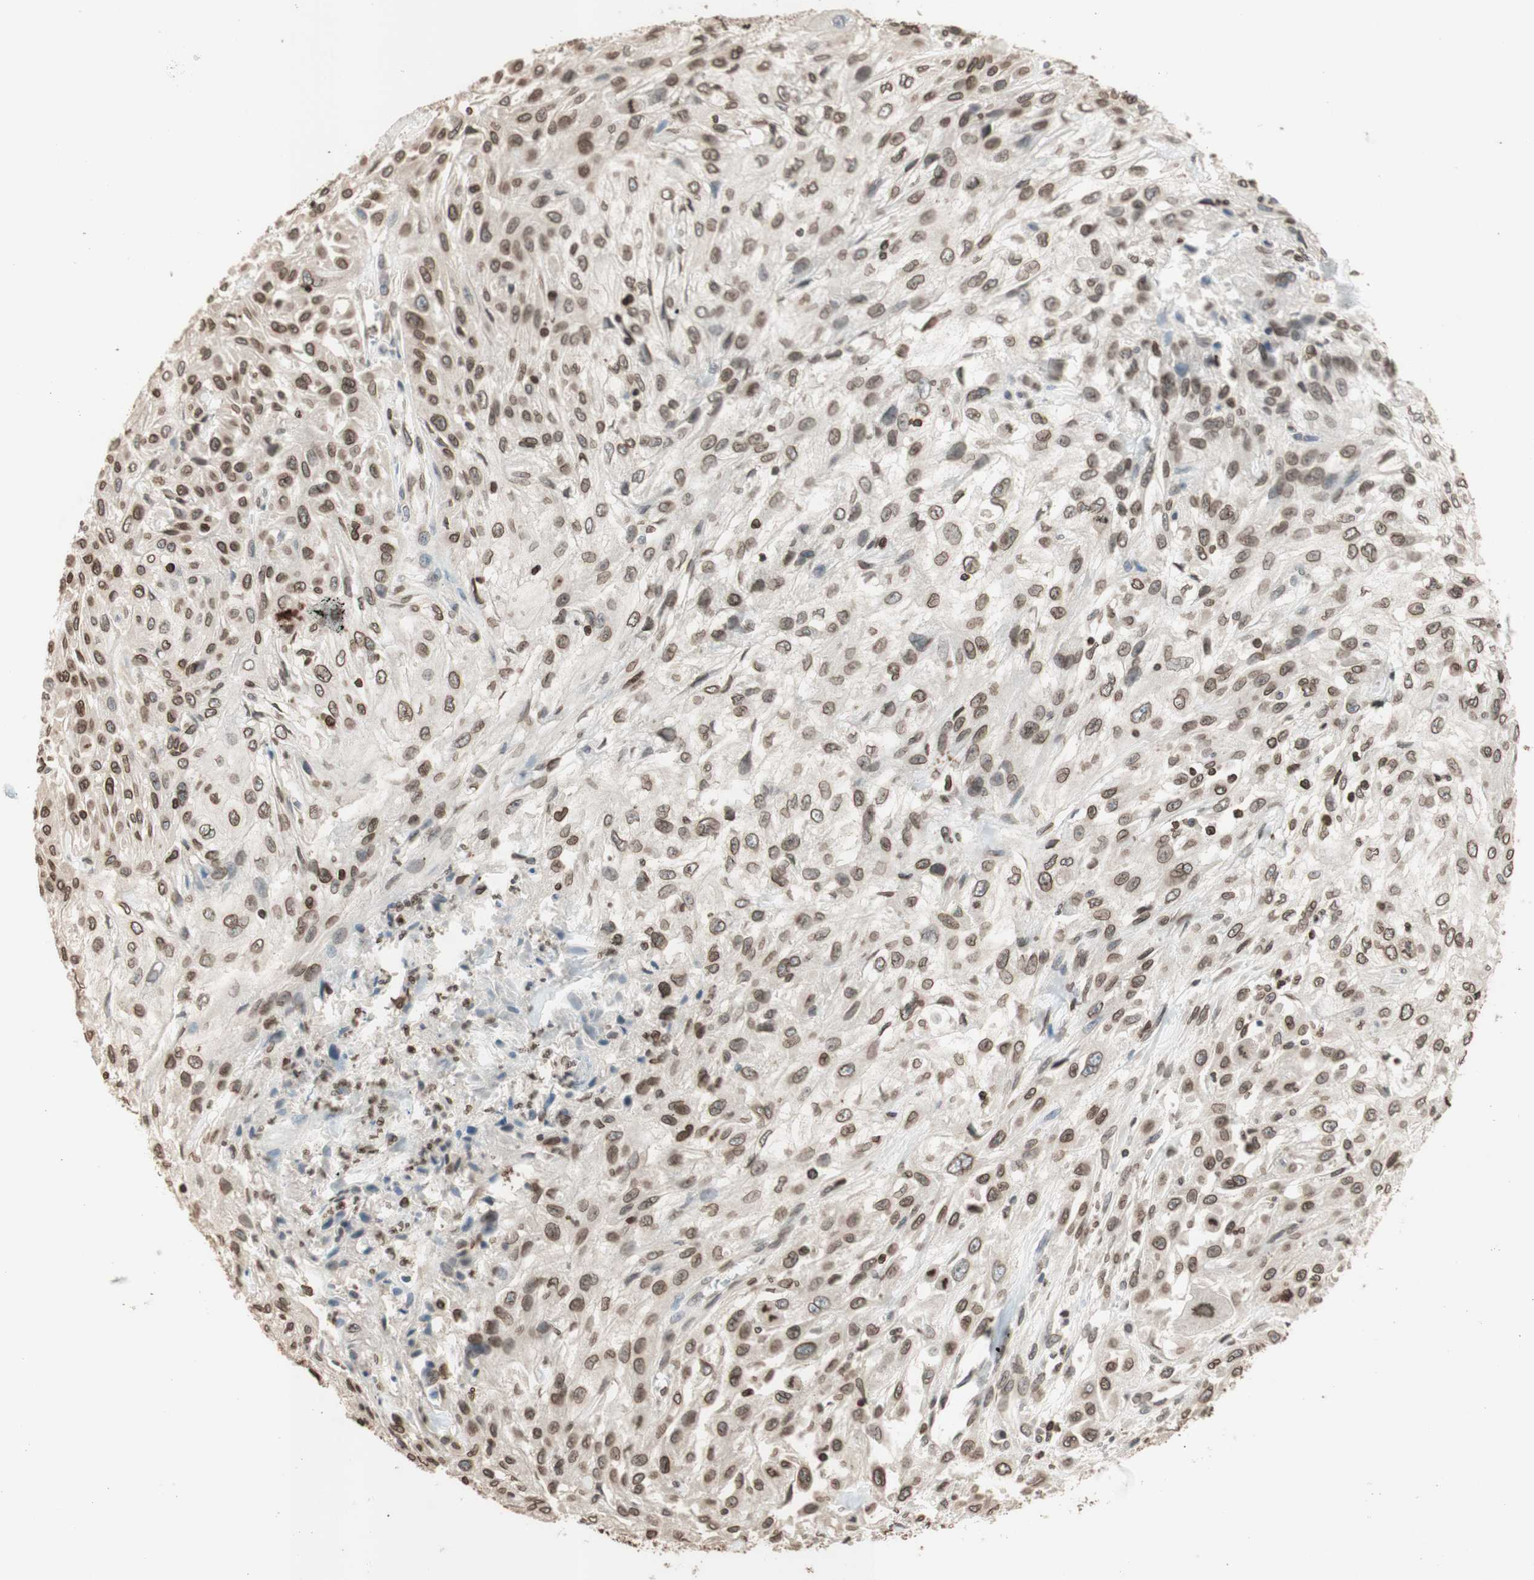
{"staining": {"intensity": "moderate", "quantity": ">75%", "location": "cytoplasmic/membranous,nuclear"}, "tissue": "skin cancer", "cell_type": "Tumor cells", "image_type": "cancer", "snomed": [{"axis": "morphology", "description": "Squamous cell carcinoma, NOS"}, {"axis": "topography", "description": "Skin"}], "caption": "Human skin squamous cell carcinoma stained for a protein (brown) exhibits moderate cytoplasmic/membranous and nuclear positive positivity in about >75% of tumor cells.", "gene": "TMPO", "patient": {"sex": "male", "age": 75}}